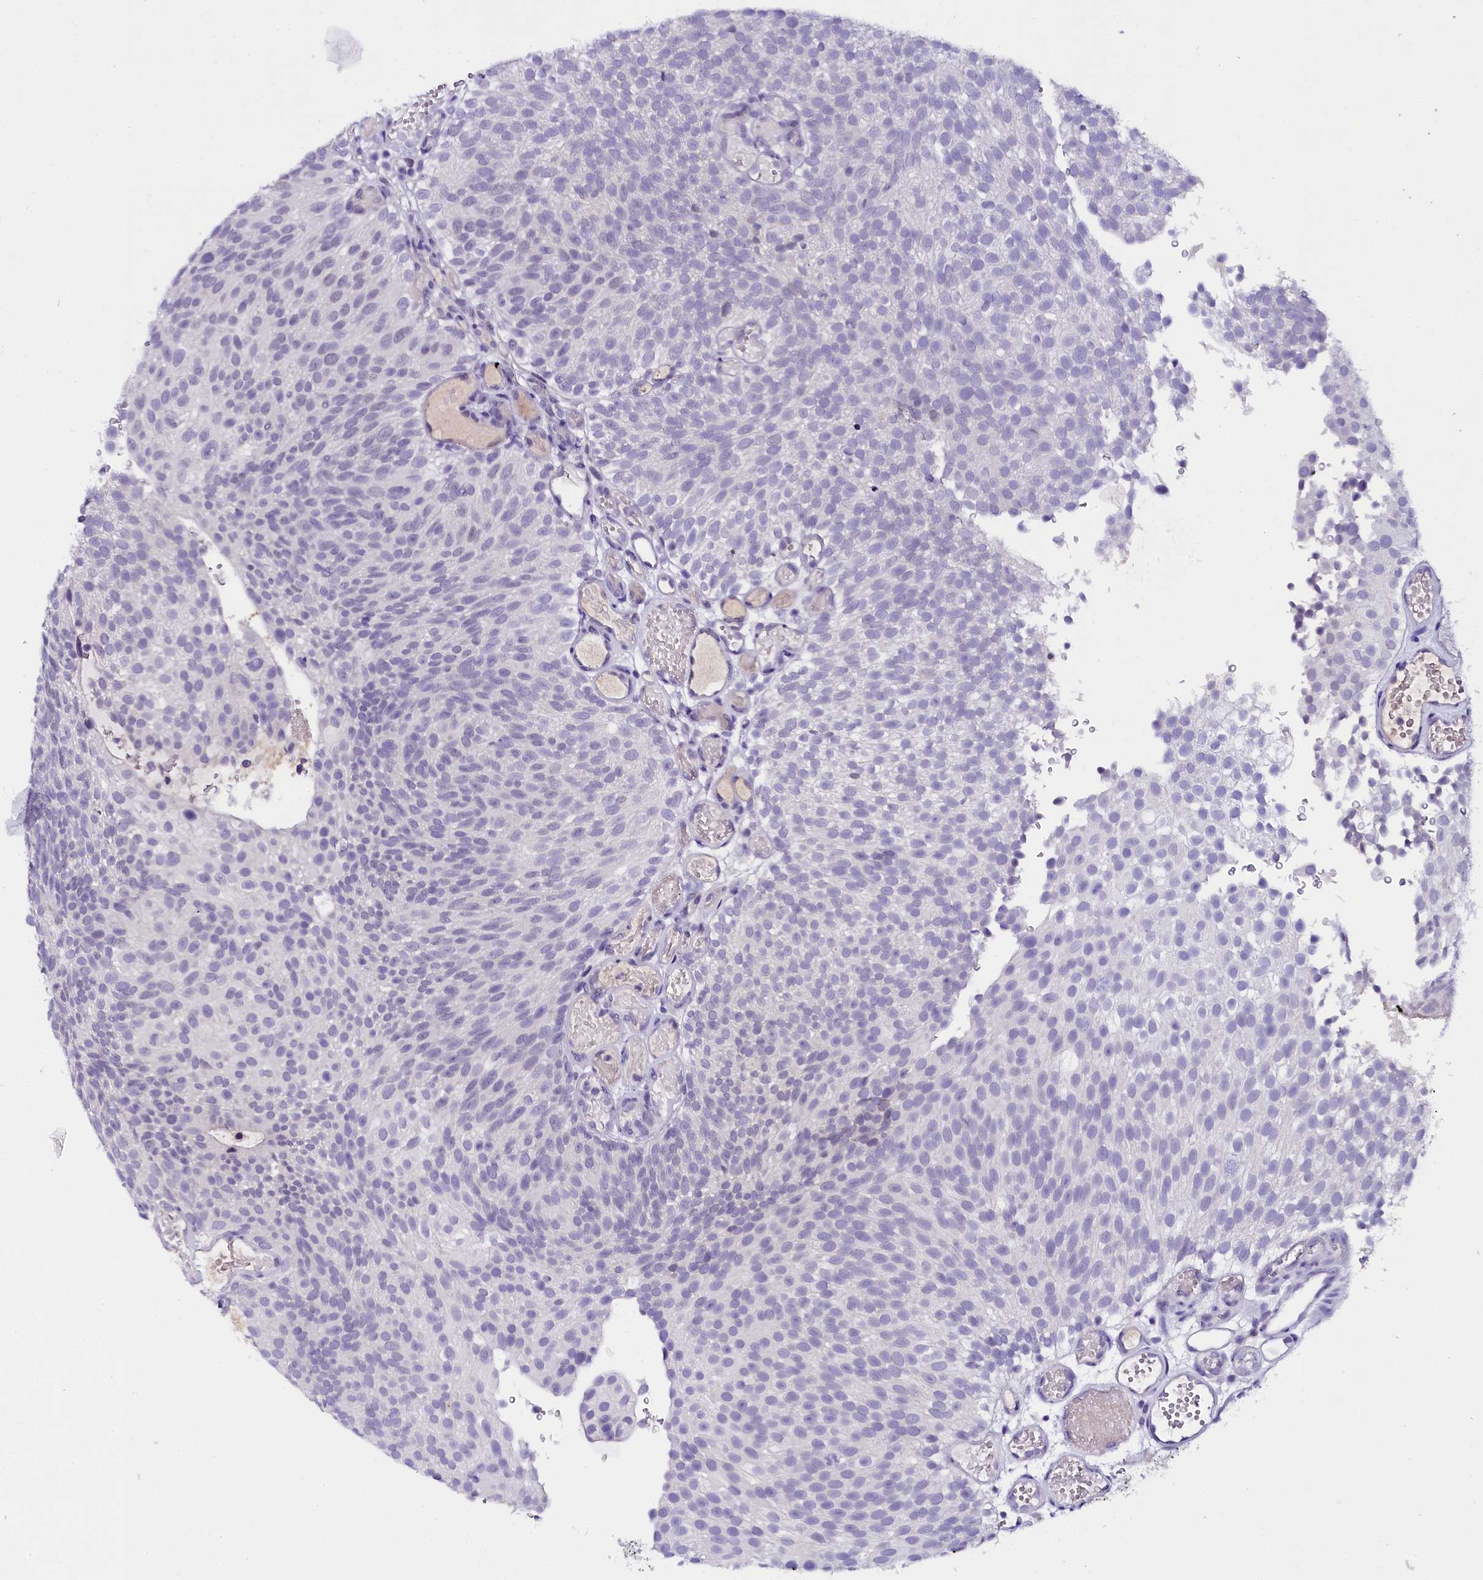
{"staining": {"intensity": "negative", "quantity": "none", "location": "none"}, "tissue": "urothelial cancer", "cell_type": "Tumor cells", "image_type": "cancer", "snomed": [{"axis": "morphology", "description": "Urothelial carcinoma, Low grade"}, {"axis": "topography", "description": "Urinary bladder"}], "caption": "Tumor cells show no significant positivity in urothelial cancer. (Stains: DAB (3,3'-diaminobenzidine) immunohistochemistry with hematoxylin counter stain, Microscopy: brightfield microscopy at high magnification).", "gene": "IQCN", "patient": {"sex": "male", "age": 78}}